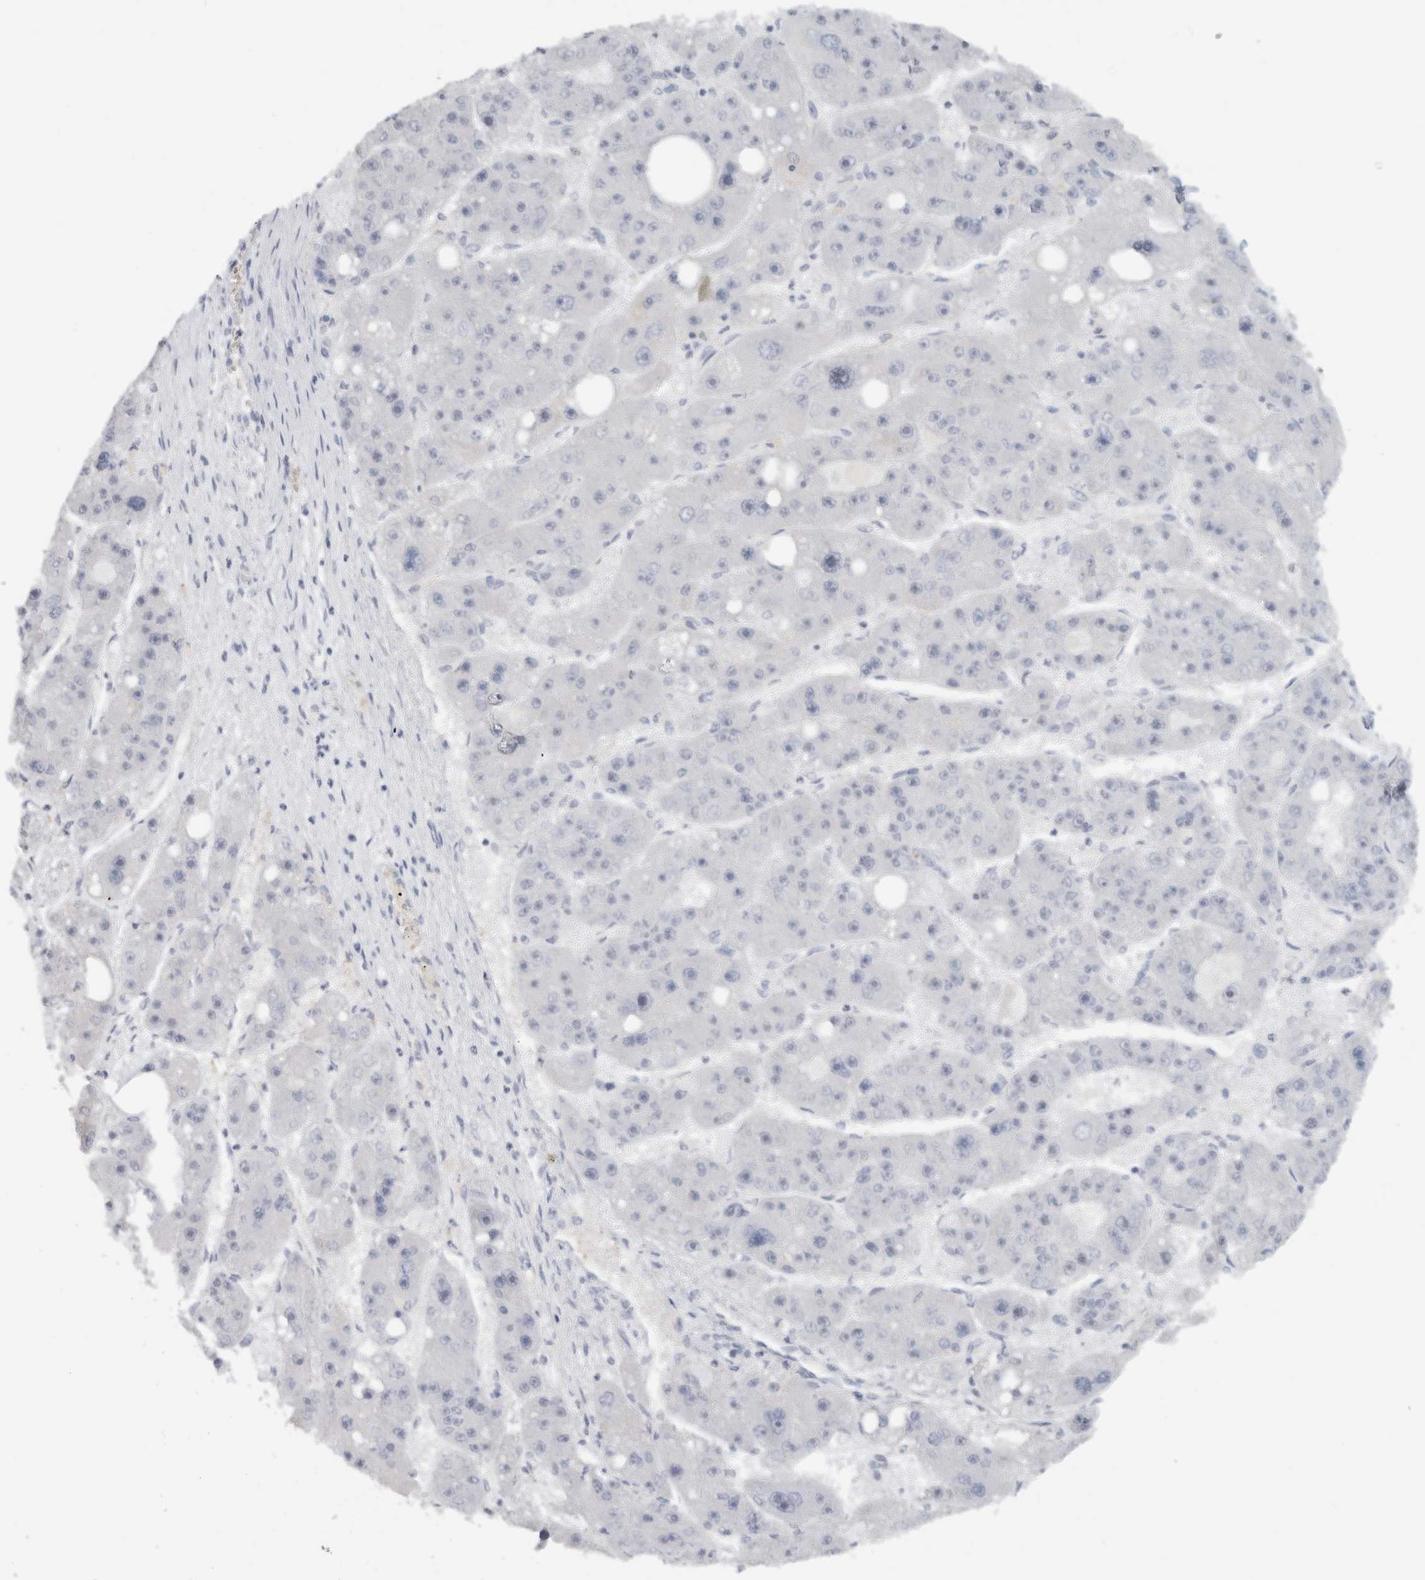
{"staining": {"intensity": "negative", "quantity": "none", "location": "none"}, "tissue": "liver cancer", "cell_type": "Tumor cells", "image_type": "cancer", "snomed": [{"axis": "morphology", "description": "Carcinoma, Hepatocellular, NOS"}, {"axis": "topography", "description": "Liver"}], "caption": "Tumor cells are negative for protein expression in human liver hepatocellular carcinoma.", "gene": "FMR1NB", "patient": {"sex": "female", "age": 61}}